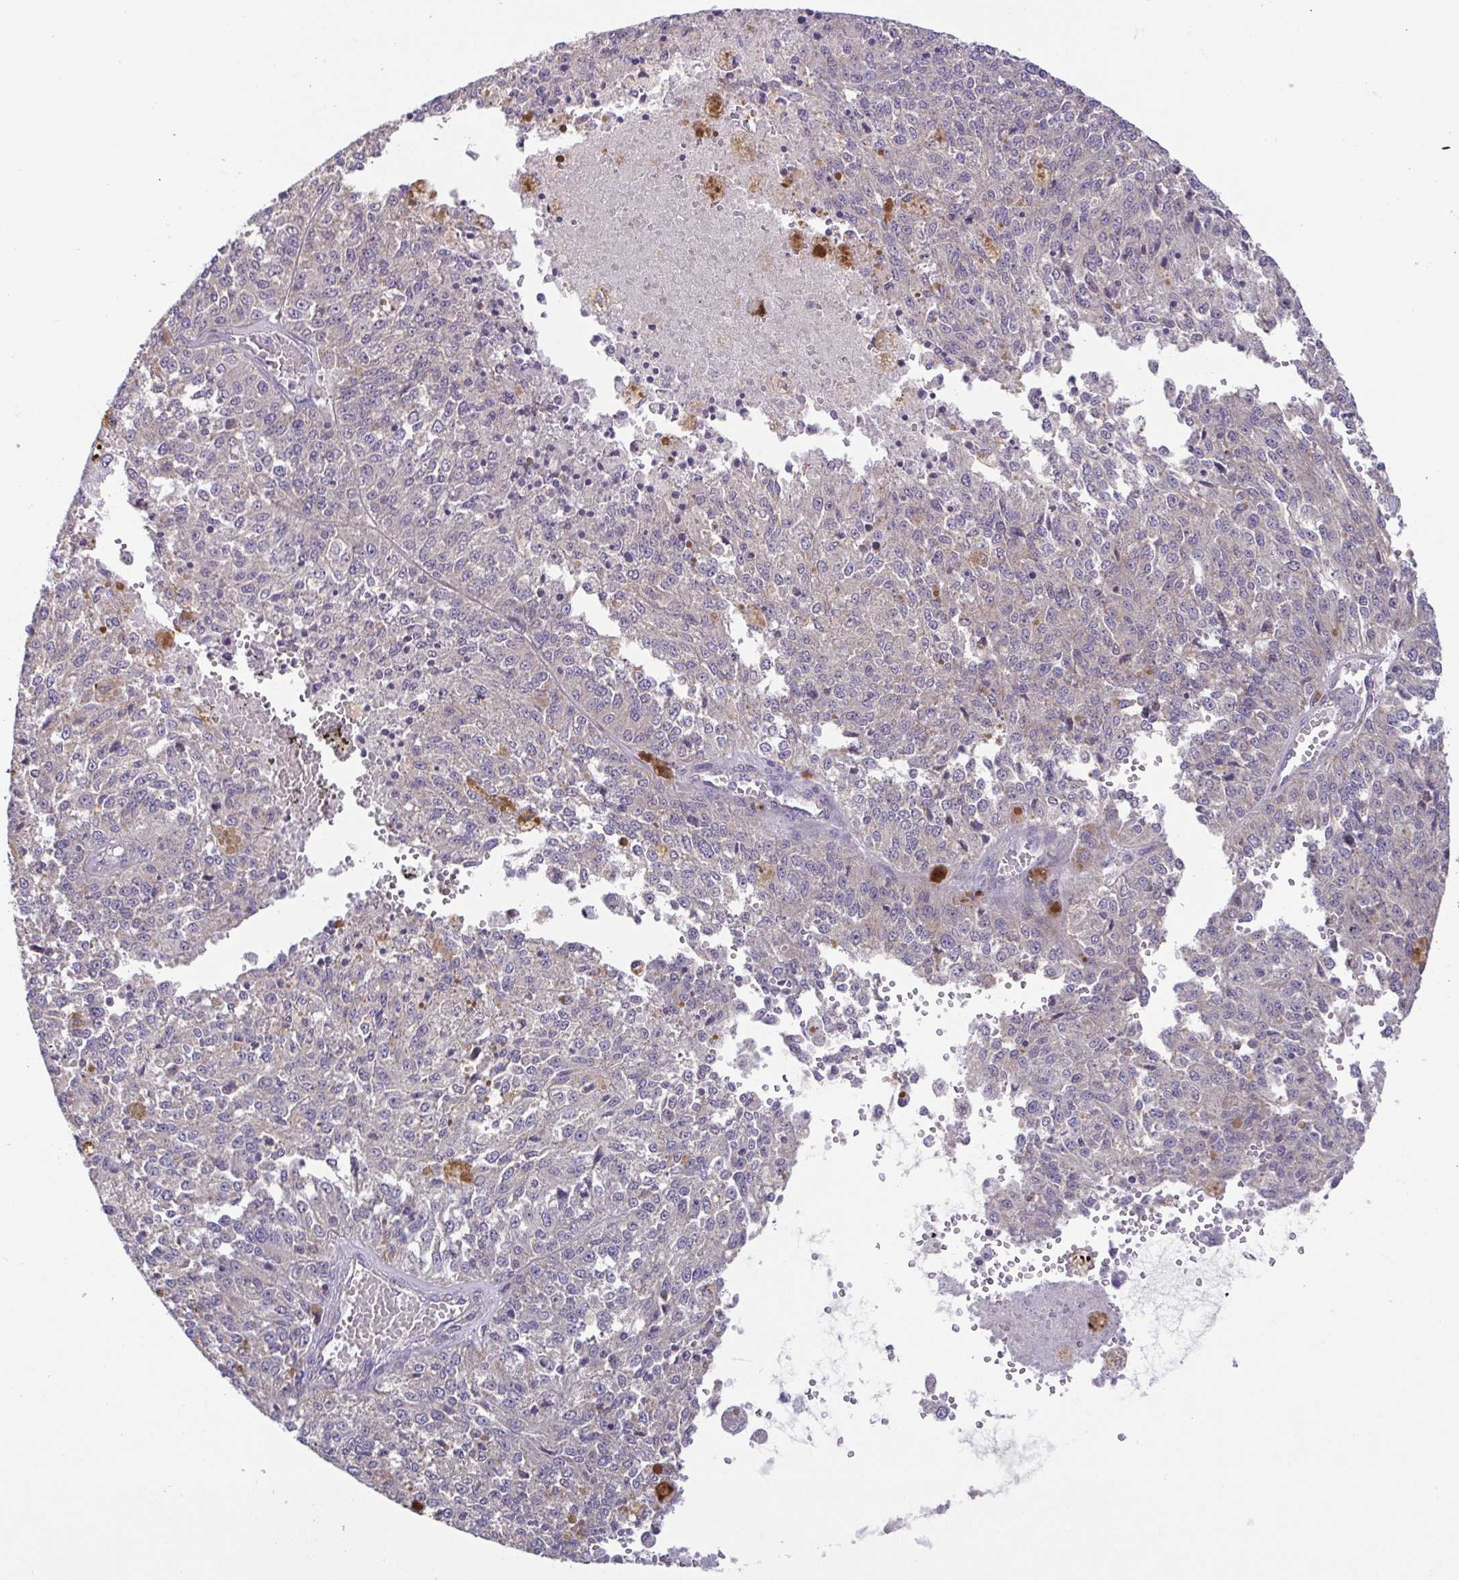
{"staining": {"intensity": "negative", "quantity": "none", "location": "none"}, "tissue": "melanoma", "cell_type": "Tumor cells", "image_type": "cancer", "snomed": [{"axis": "morphology", "description": "Malignant melanoma, Metastatic site"}, {"axis": "topography", "description": "Lymph node"}], "caption": "A histopathology image of human melanoma is negative for staining in tumor cells.", "gene": "LMF2", "patient": {"sex": "female", "age": 64}}